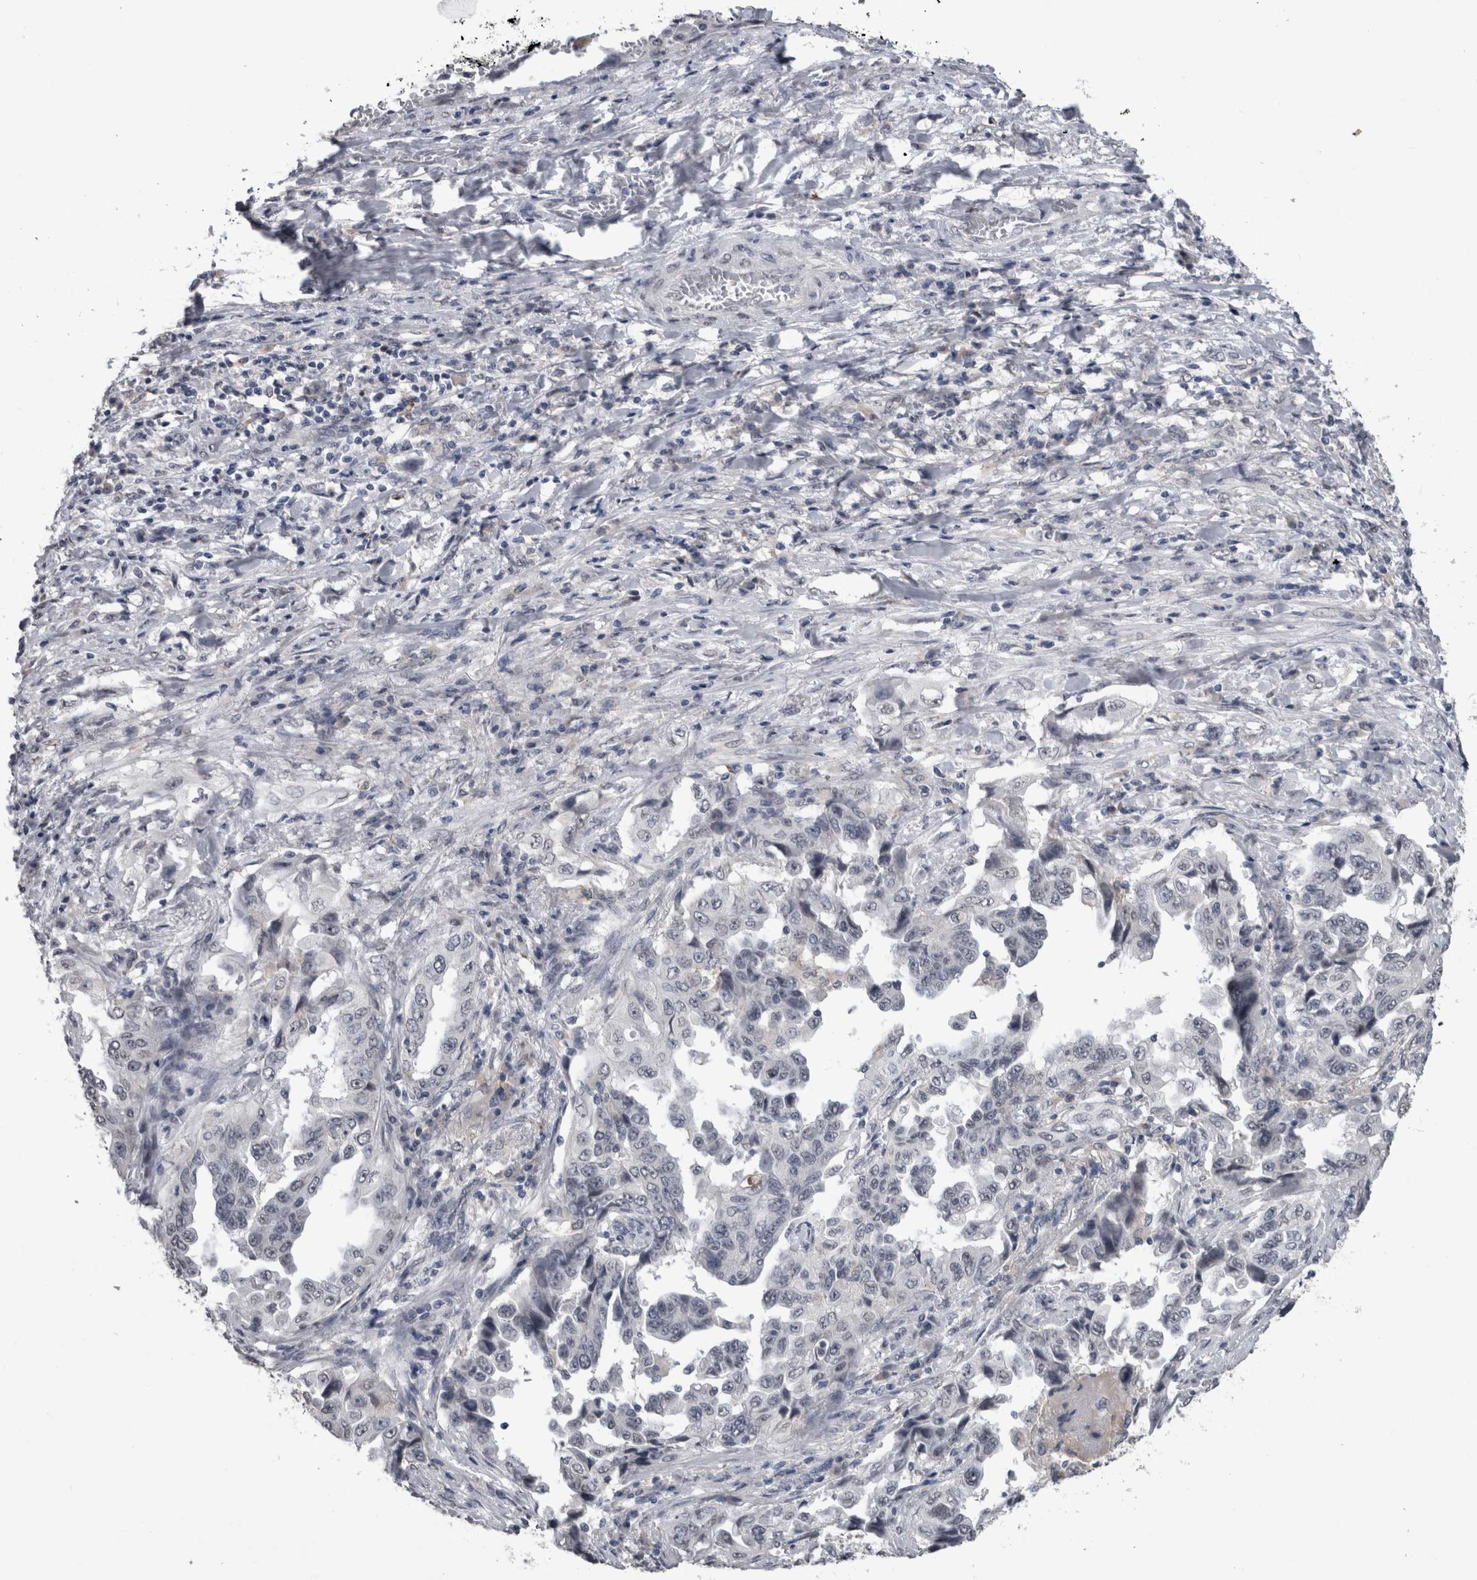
{"staining": {"intensity": "negative", "quantity": "none", "location": "none"}, "tissue": "lung cancer", "cell_type": "Tumor cells", "image_type": "cancer", "snomed": [{"axis": "morphology", "description": "Adenocarcinoma, NOS"}, {"axis": "topography", "description": "Lung"}], "caption": "An immunohistochemistry (IHC) micrograph of lung cancer (adenocarcinoma) is shown. There is no staining in tumor cells of lung cancer (adenocarcinoma).", "gene": "PAX5", "patient": {"sex": "female", "age": 51}}